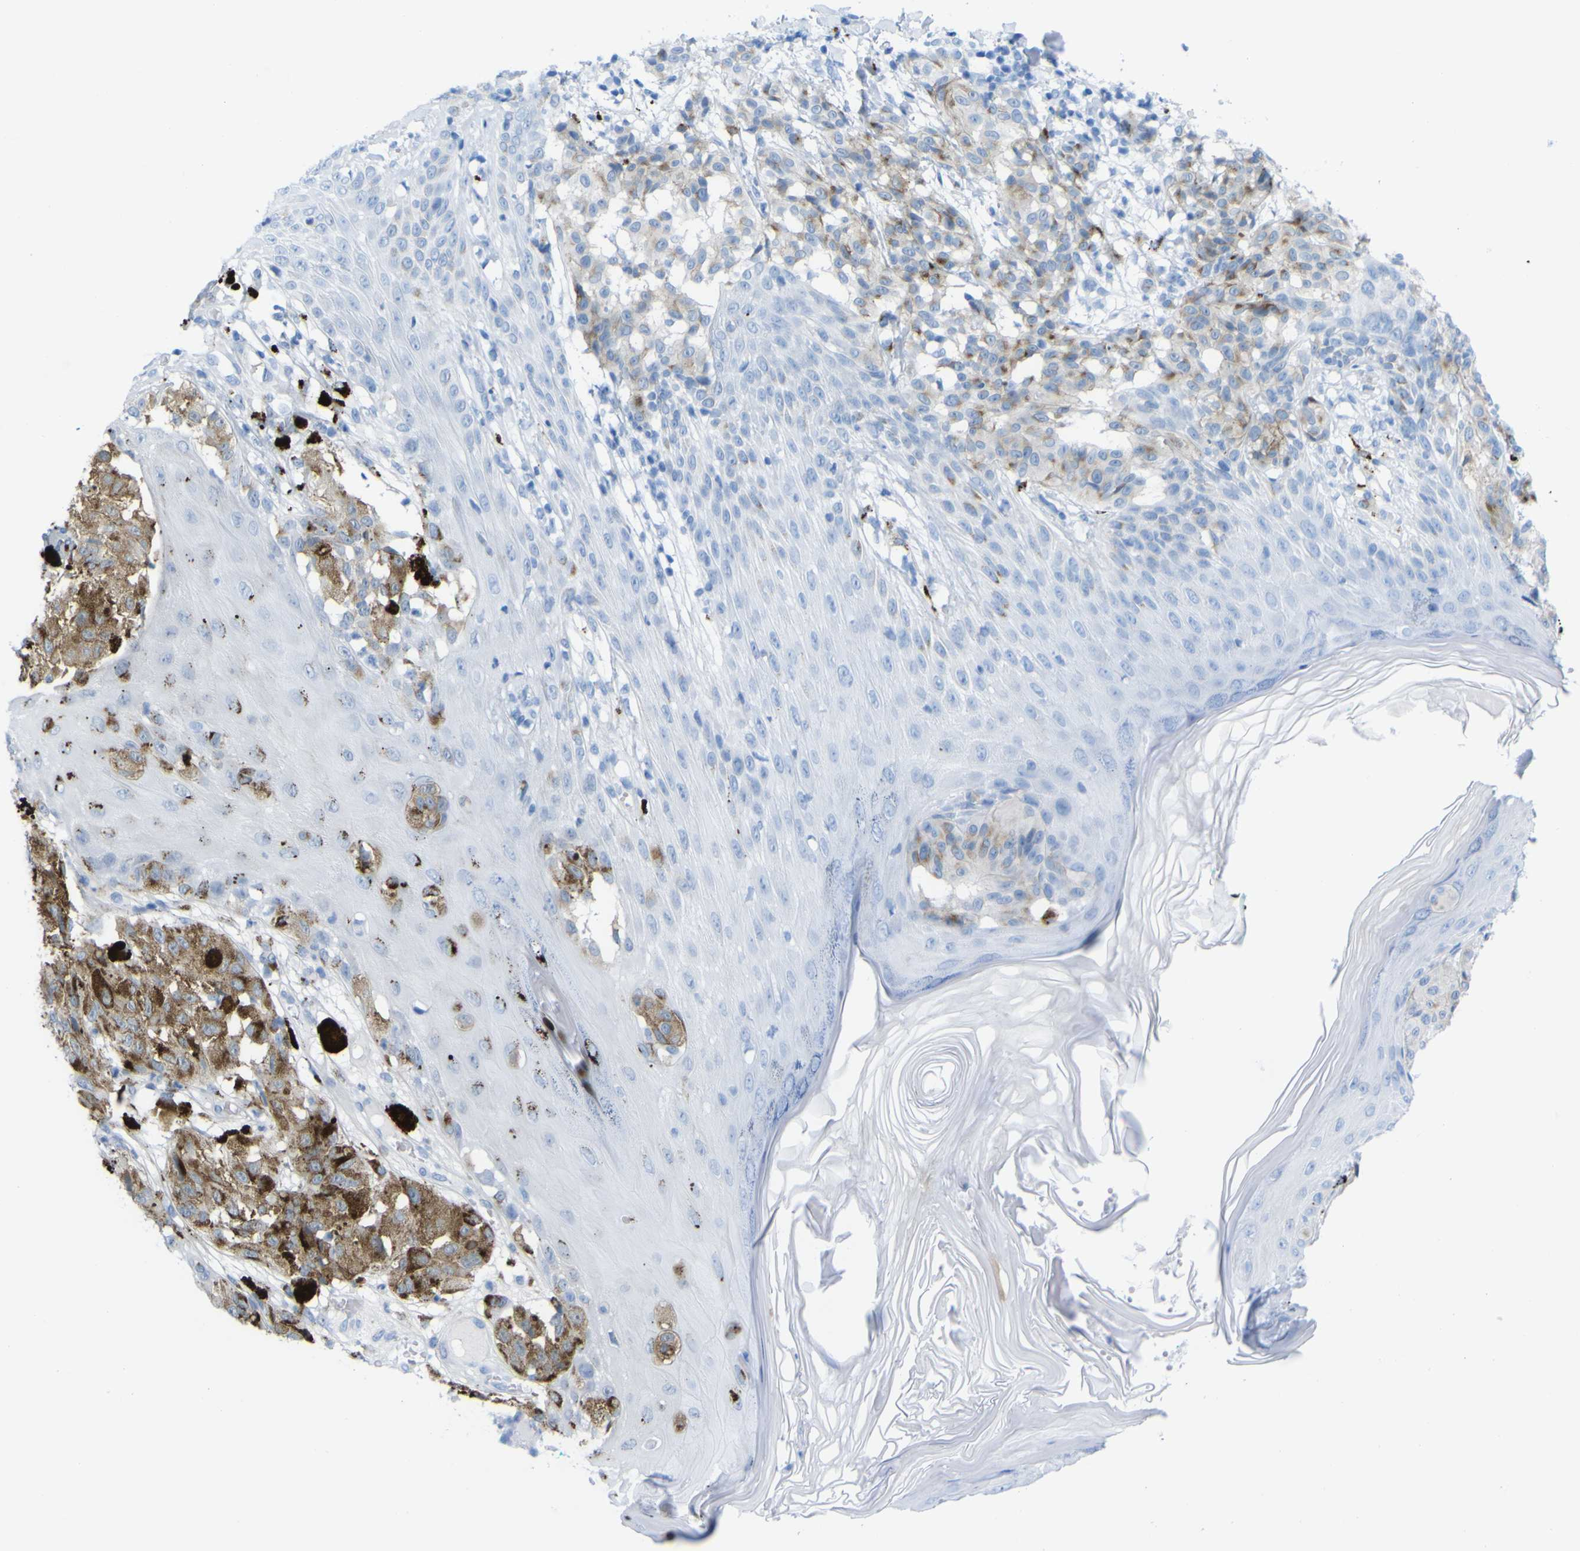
{"staining": {"intensity": "negative", "quantity": "none", "location": "none"}, "tissue": "melanoma", "cell_type": "Tumor cells", "image_type": "cancer", "snomed": [{"axis": "morphology", "description": "Malignant melanoma, NOS"}, {"axis": "topography", "description": "Skin"}], "caption": "The micrograph reveals no significant positivity in tumor cells of melanoma.", "gene": "PLD3", "patient": {"sex": "female", "age": 46}}